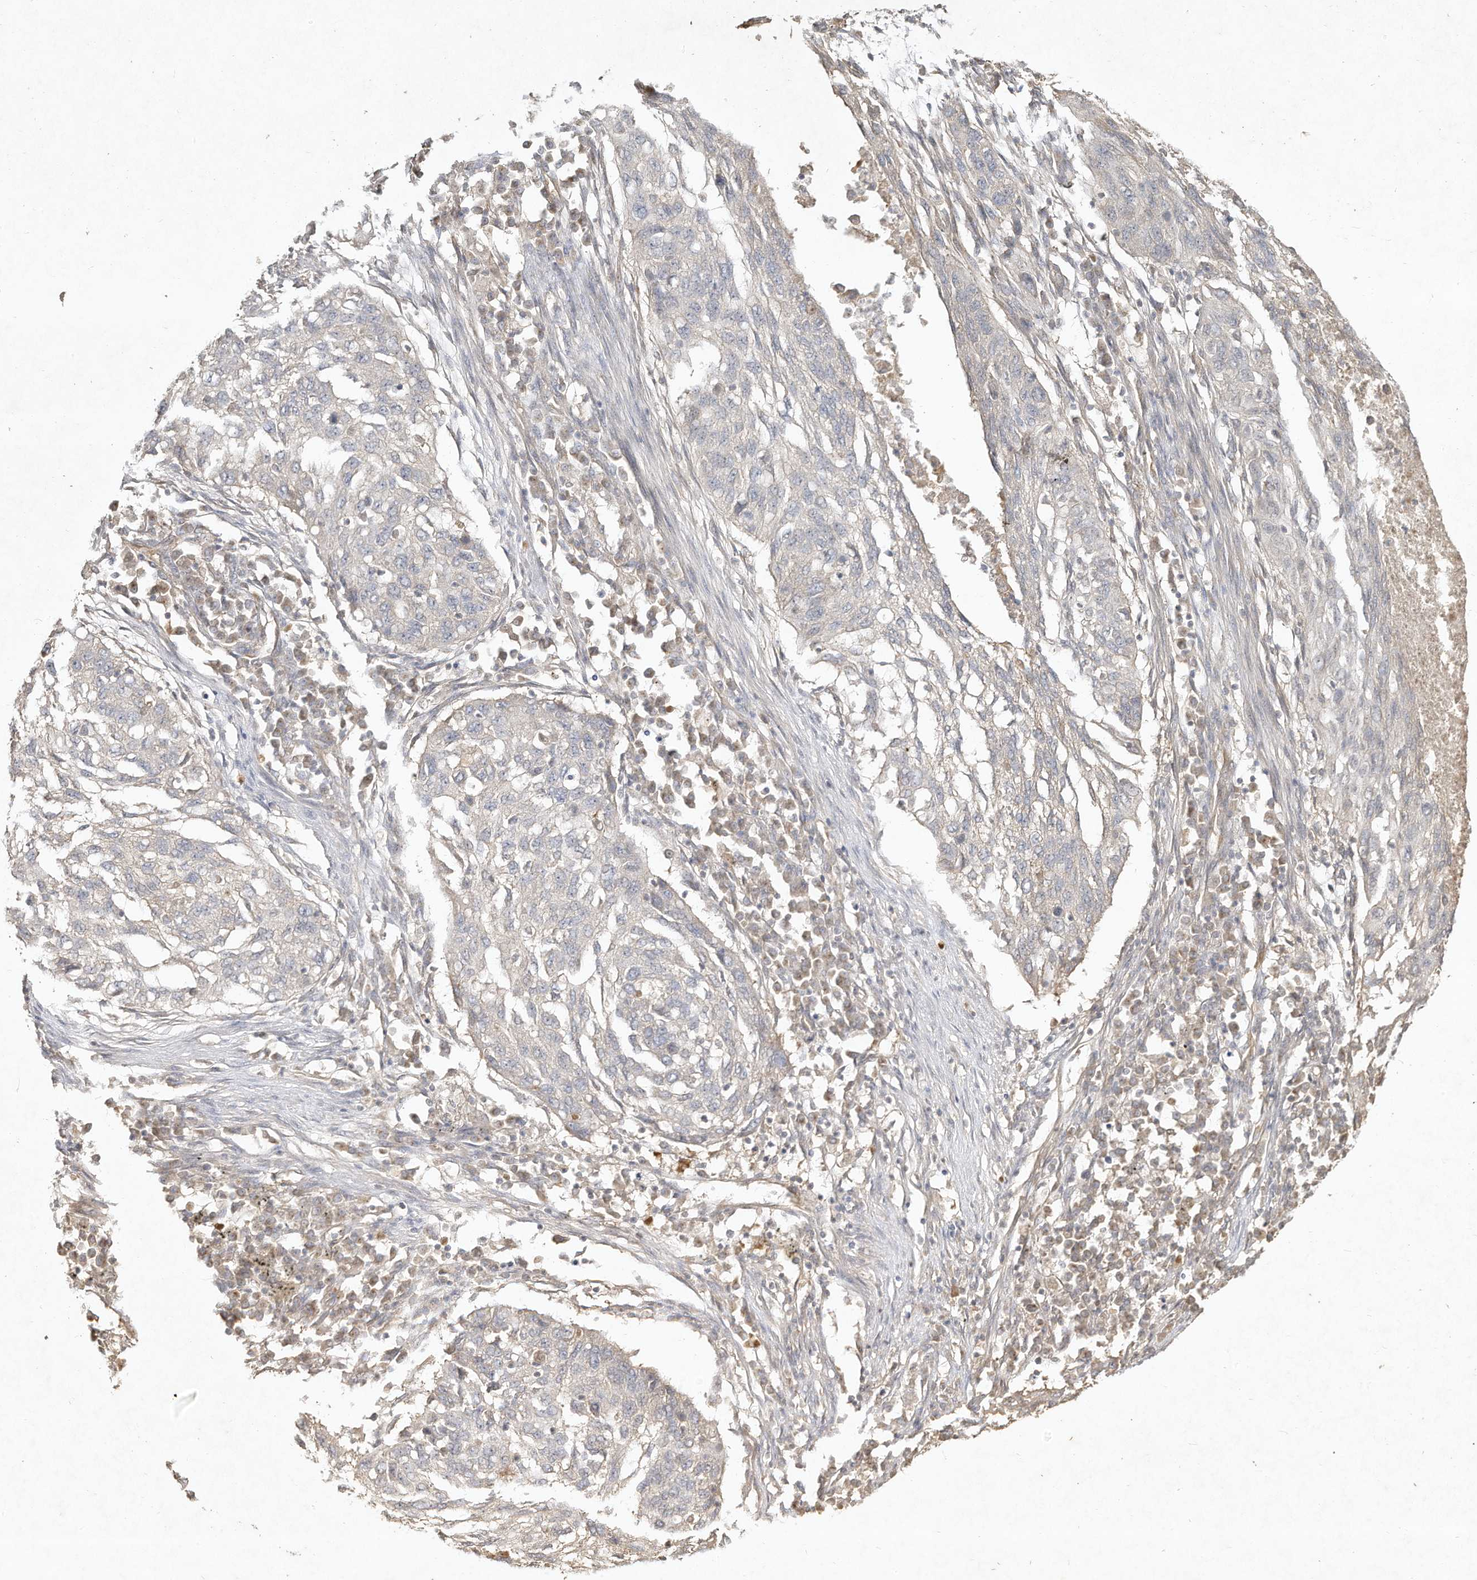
{"staining": {"intensity": "negative", "quantity": "none", "location": "none"}, "tissue": "lung cancer", "cell_type": "Tumor cells", "image_type": "cancer", "snomed": [{"axis": "morphology", "description": "Squamous cell carcinoma, NOS"}, {"axis": "topography", "description": "Lung"}], "caption": "Immunohistochemical staining of human lung squamous cell carcinoma displays no significant expression in tumor cells.", "gene": "DYNC1I2", "patient": {"sex": "female", "age": 63}}